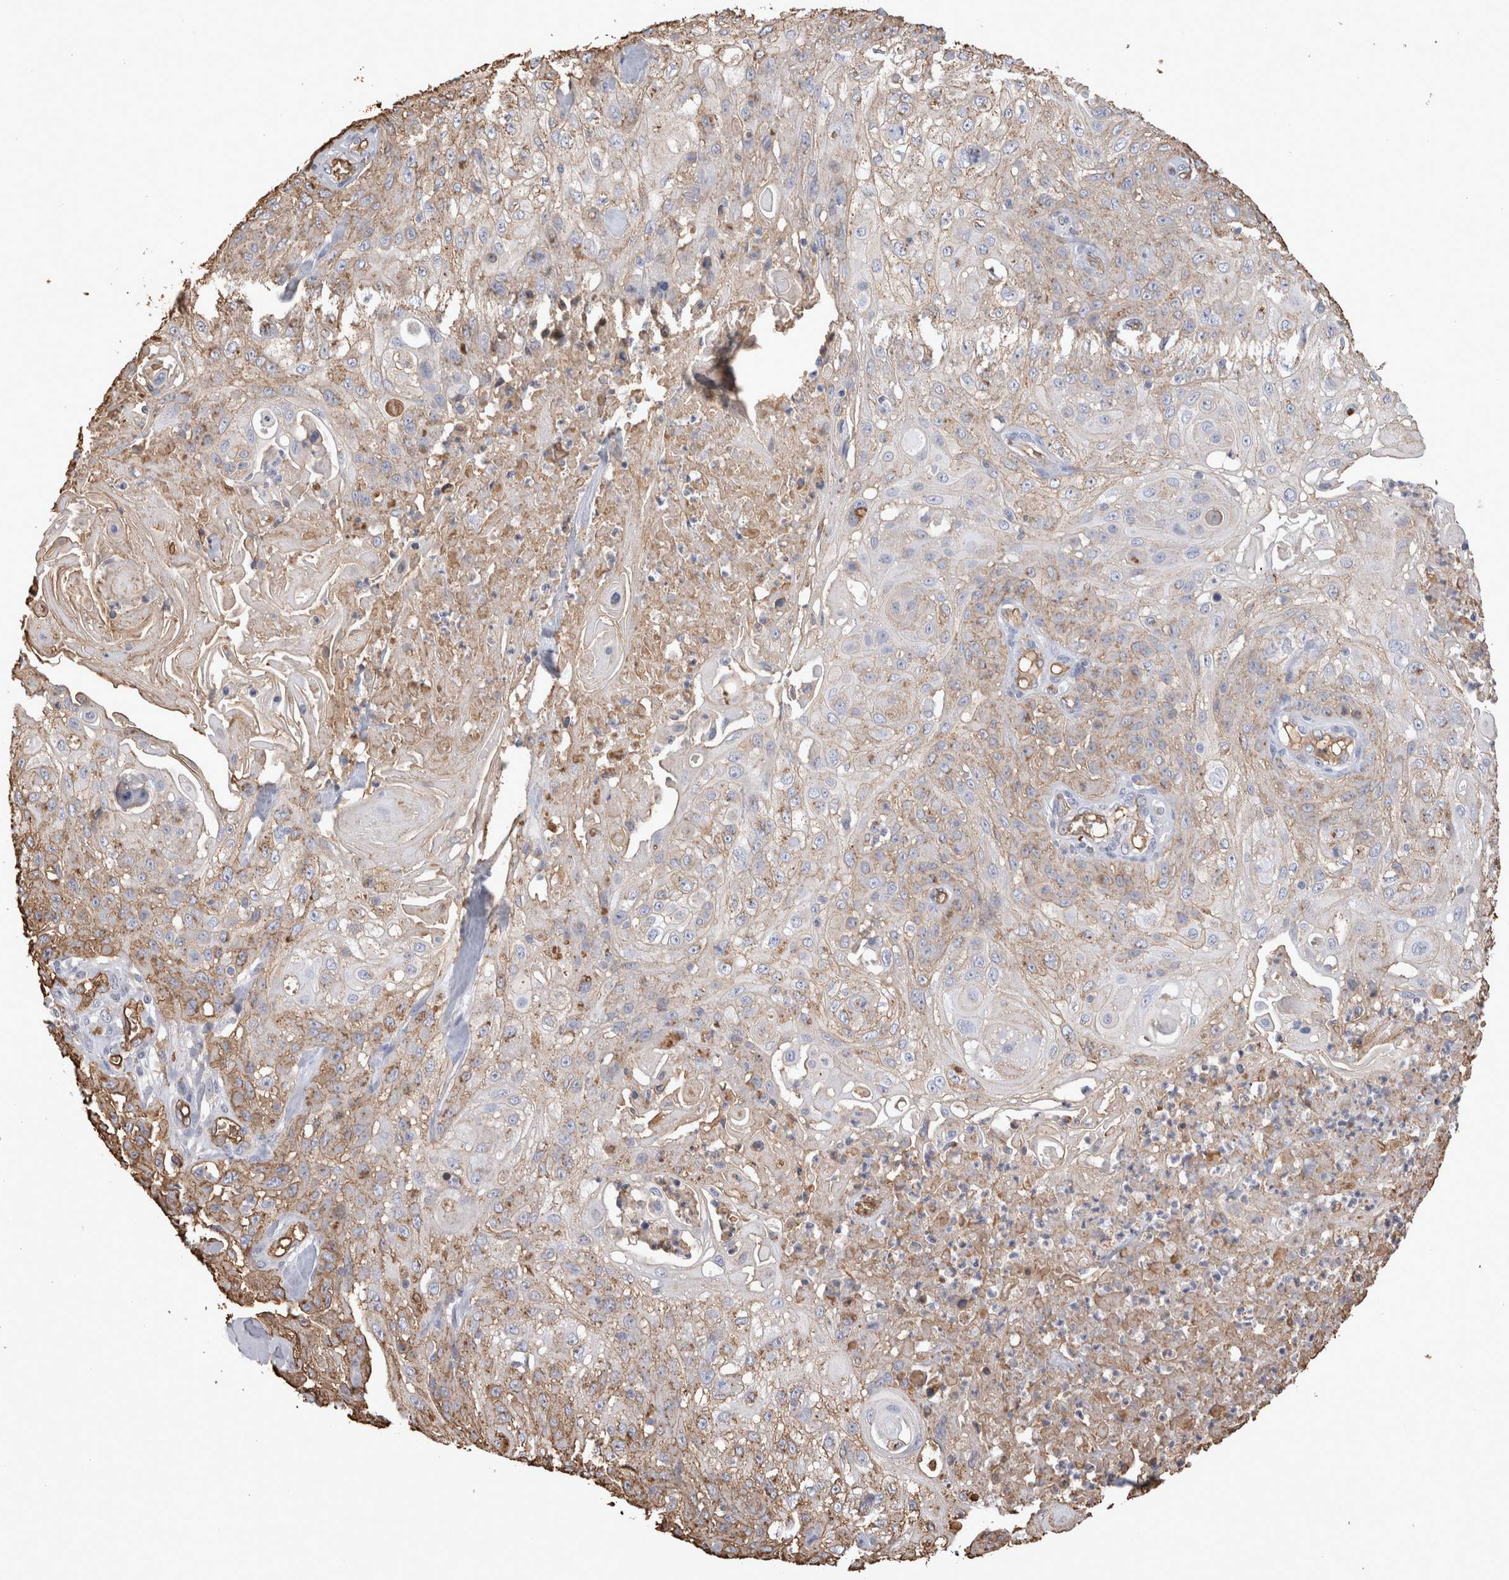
{"staining": {"intensity": "weak", "quantity": "25%-75%", "location": "cytoplasmic/membranous"}, "tissue": "skin cancer", "cell_type": "Tumor cells", "image_type": "cancer", "snomed": [{"axis": "morphology", "description": "Squamous cell carcinoma, NOS"}, {"axis": "topography", "description": "Skin"}], "caption": "Skin squamous cell carcinoma stained with a brown dye reveals weak cytoplasmic/membranous positive positivity in about 25%-75% of tumor cells.", "gene": "IL17RC", "patient": {"sex": "male", "age": 75}}